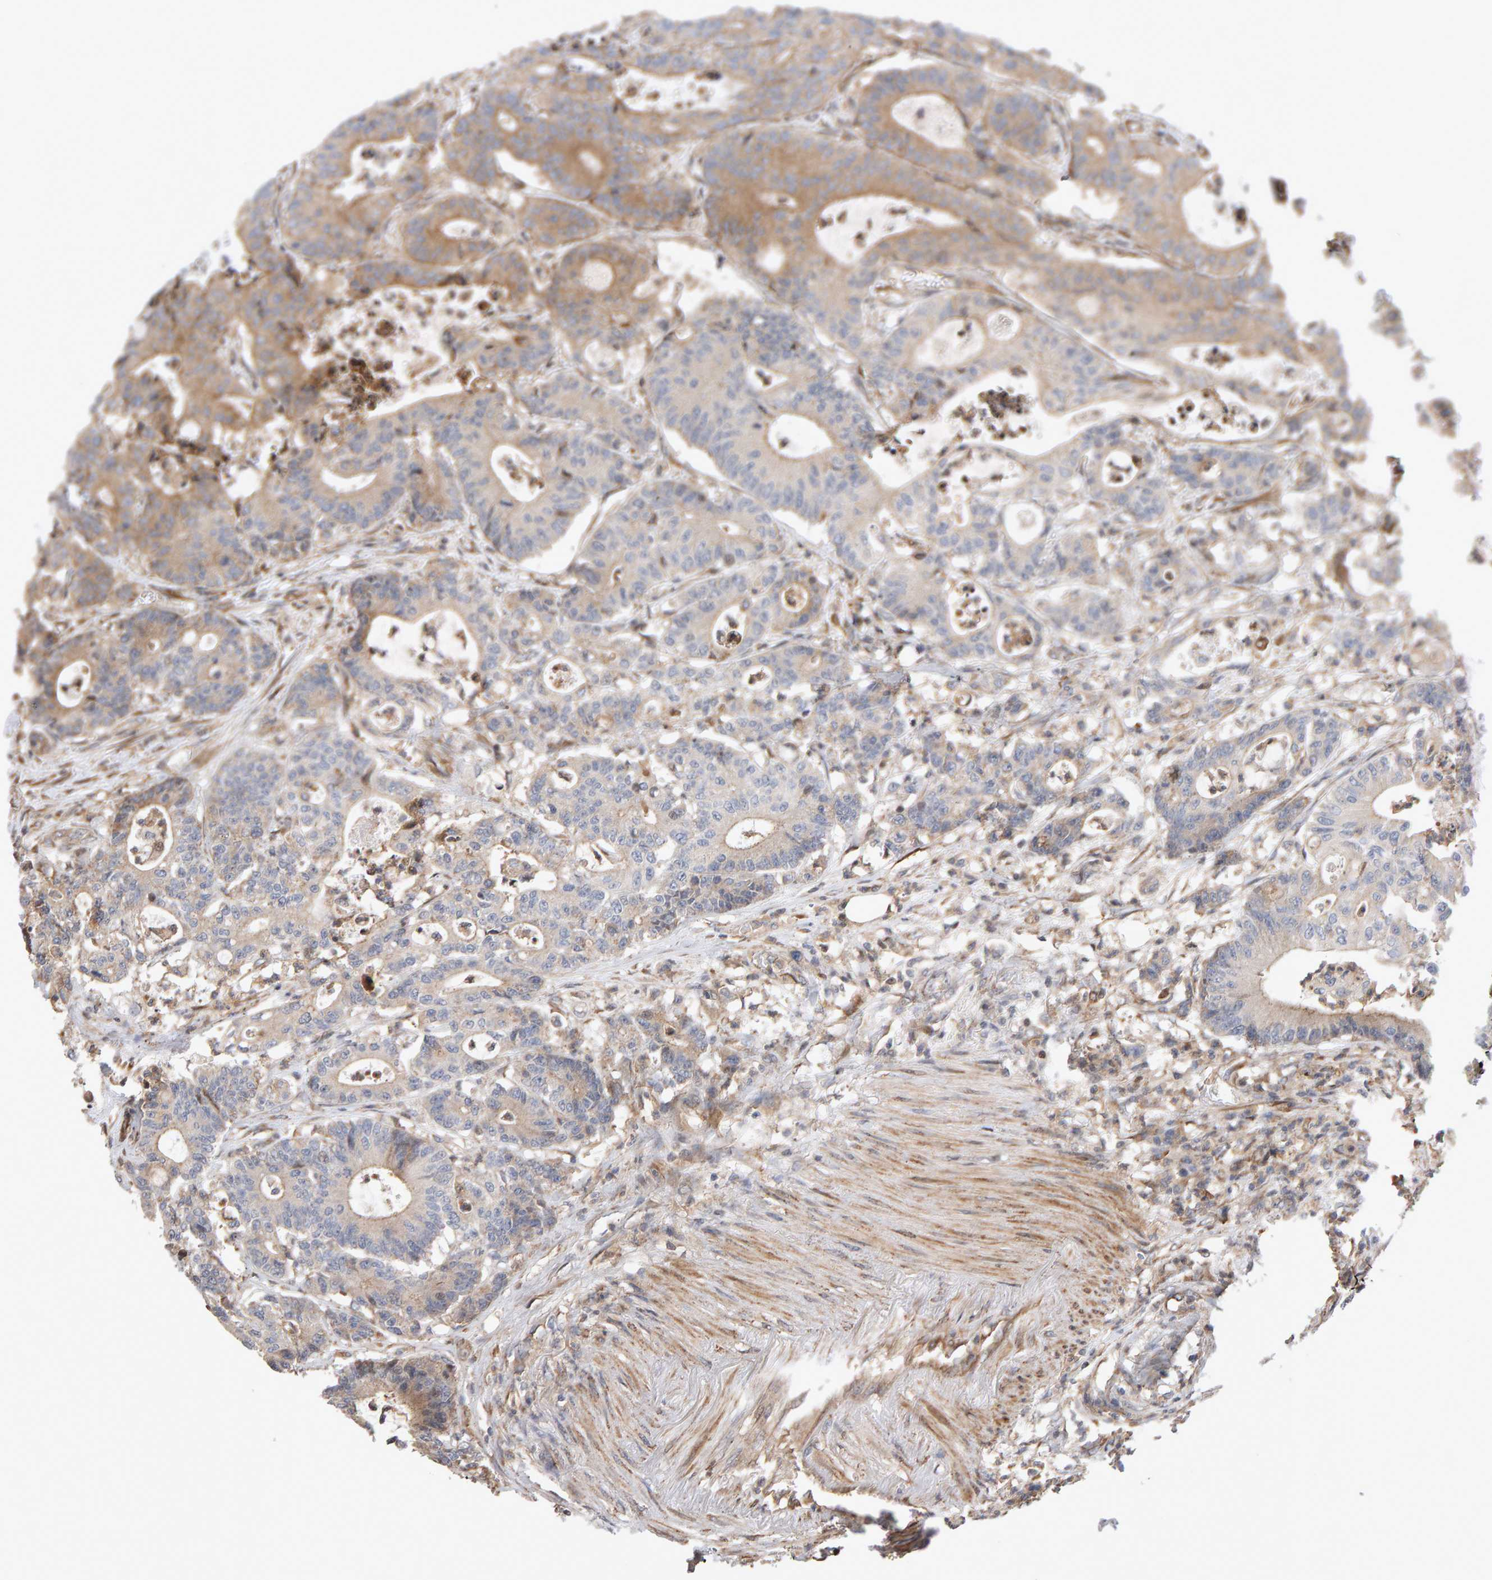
{"staining": {"intensity": "moderate", "quantity": "<25%", "location": "cytoplasmic/membranous"}, "tissue": "colorectal cancer", "cell_type": "Tumor cells", "image_type": "cancer", "snomed": [{"axis": "morphology", "description": "Adenocarcinoma, NOS"}, {"axis": "topography", "description": "Colon"}], "caption": "DAB immunohistochemical staining of human adenocarcinoma (colorectal) exhibits moderate cytoplasmic/membranous protein positivity in about <25% of tumor cells. (Brightfield microscopy of DAB IHC at high magnification).", "gene": "LZTS1", "patient": {"sex": "female", "age": 84}}